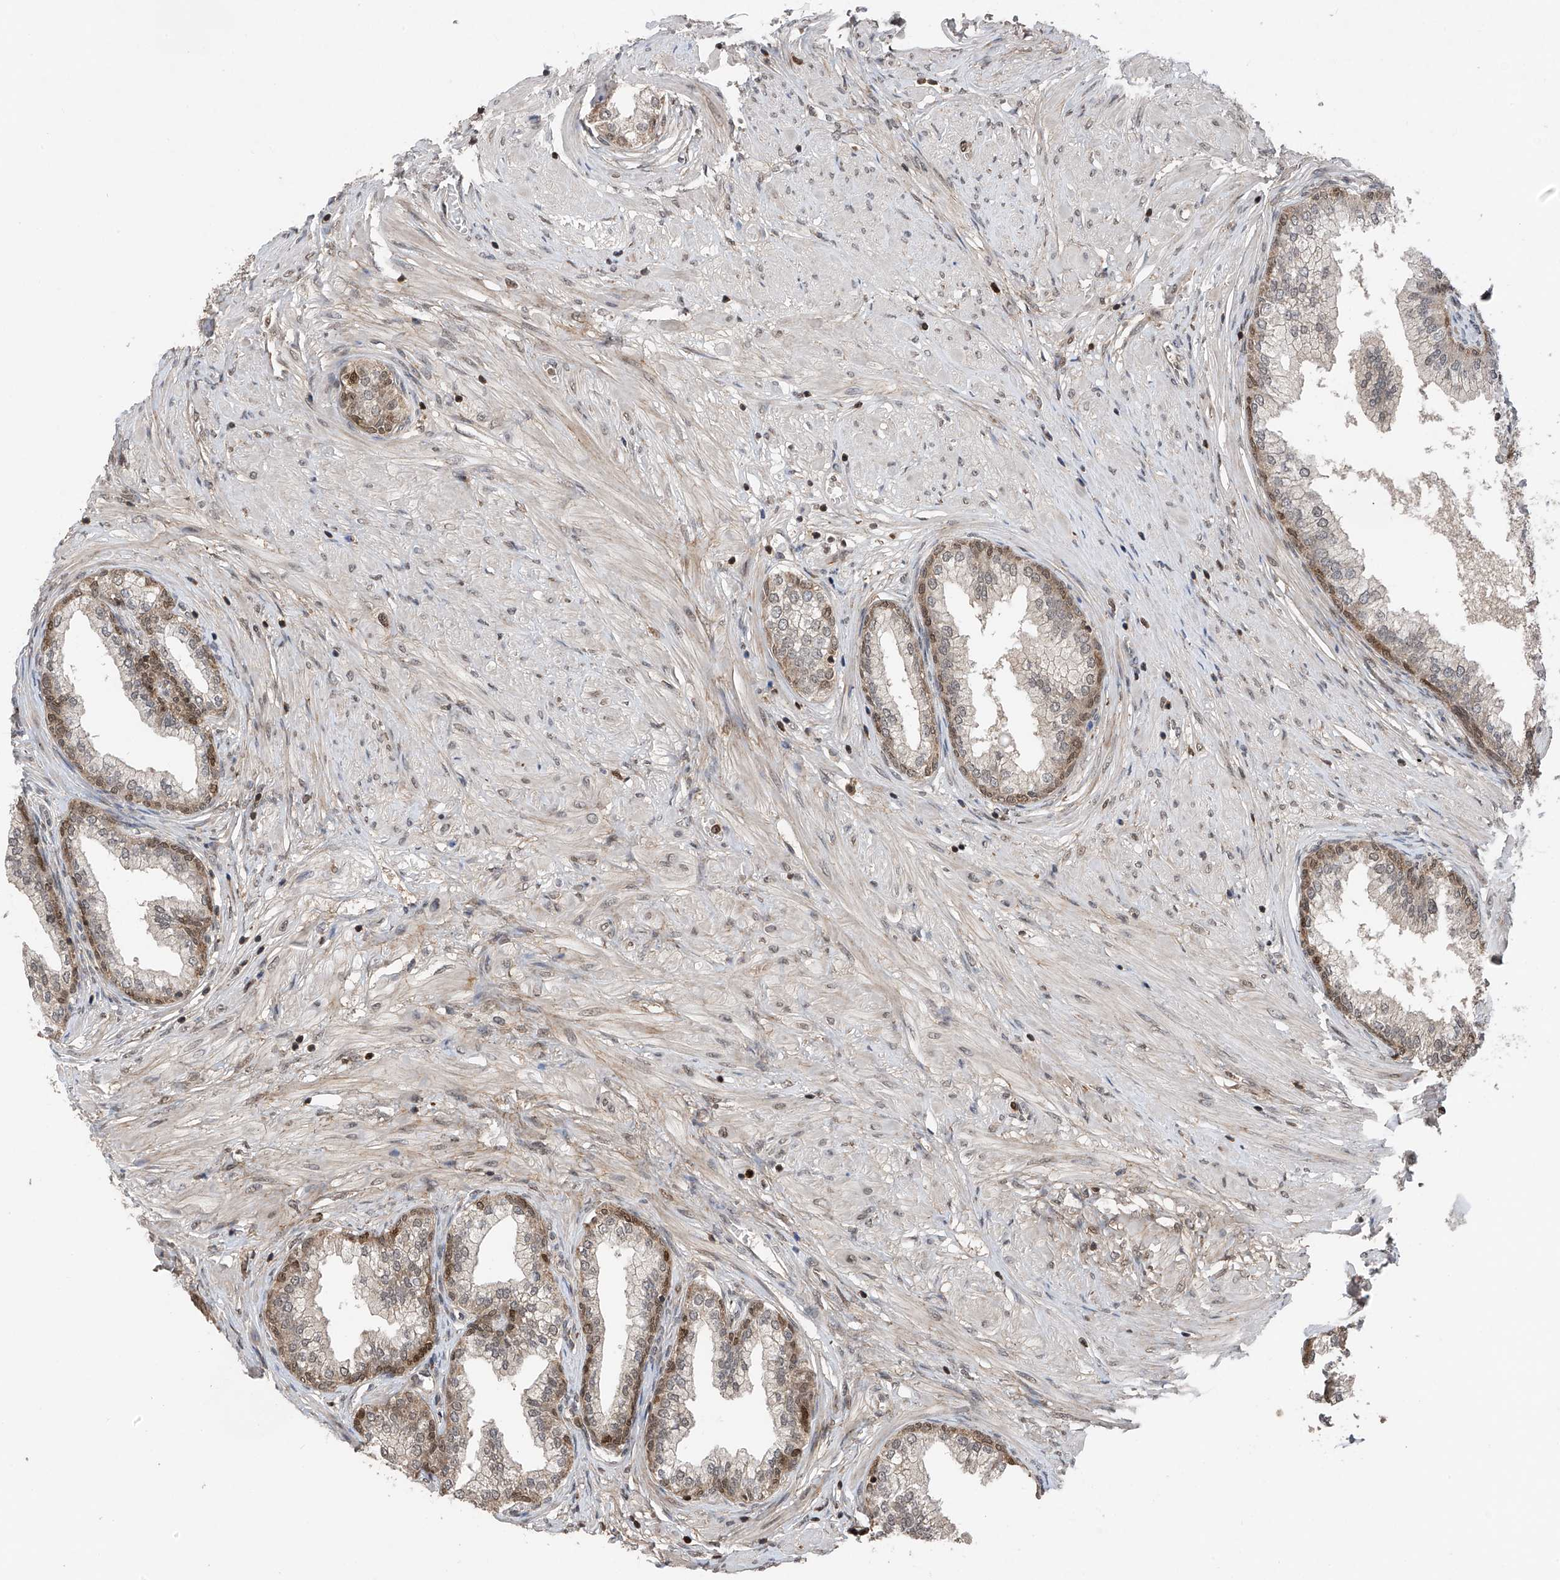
{"staining": {"intensity": "moderate", "quantity": "25%-75%", "location": "cytoplasmic/membranous,nuclear"}, "tissue": "prostate", "cell_type": "Glandular cells", "image_type": "normal", "snomed": [{"axis": "morphology", "description": "Normal tissue, NOS"}, {"axis": "morphology", "description": "Urothelial carcinoma, Low grade"}, {"axis": "topography", "description": "Urinary bladder"}, {"axis": "topography", "description": "Prostate"}], "caption": "Immunohistochemistry (DAB (3,3'-diaminobenzidine)) staining of normal prostate shows moderate cytoplasmic/membranous,nuclear protein positivity in approximately 25%-75% of glandular cells. (Stains: DAB in brown, nuclei in blue, Microscopy: brightfield microscopy at high magnification).", "gene": "DNAJC9", "patient": {"sex": "male", "age": 60}}